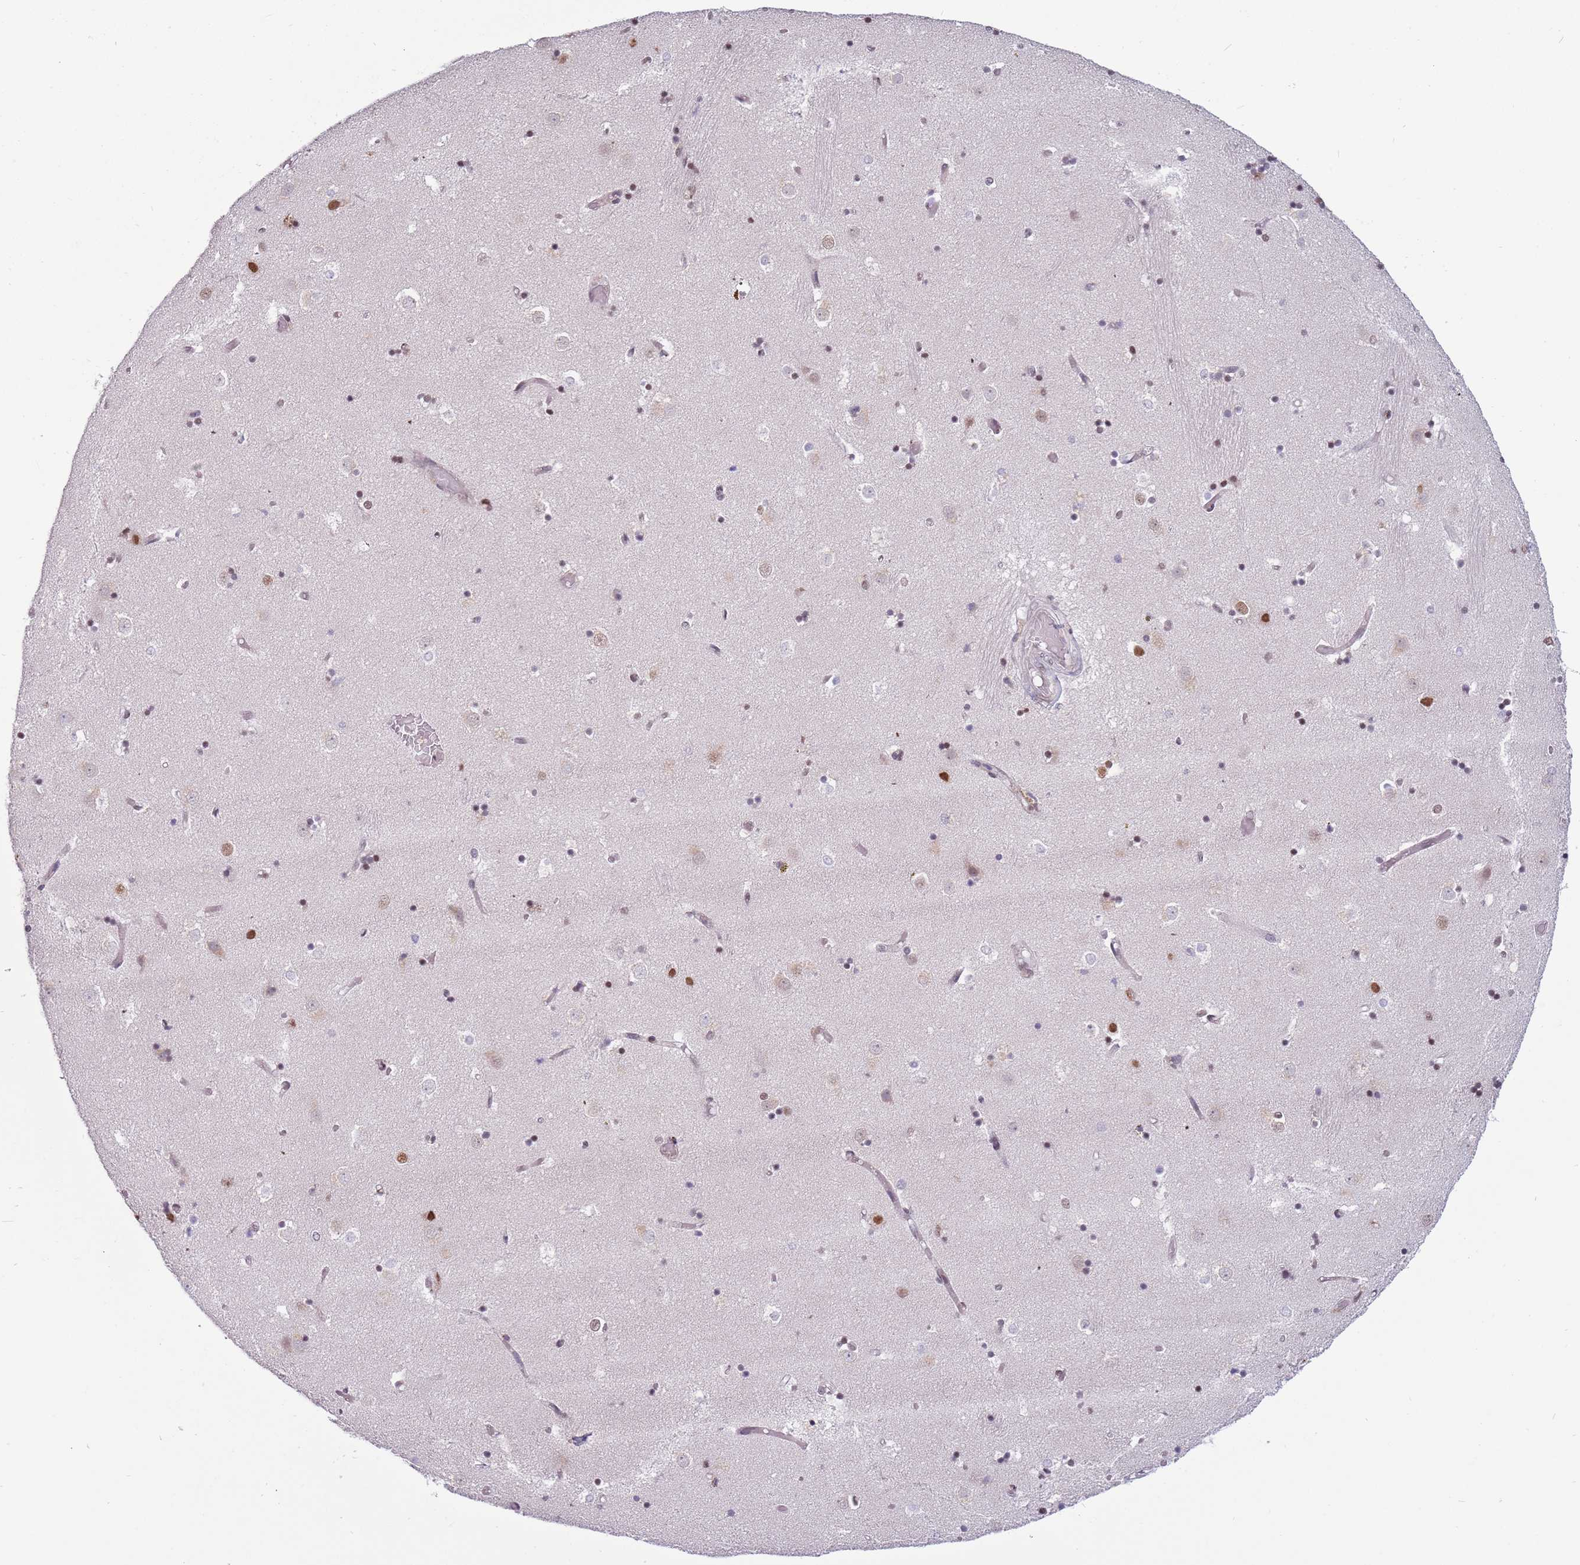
{"staining": {"intensity": "negative", "quantity": "none", "location": "none"}, "tissue": "caudate", "cell_type": "Glial cells", "image_type": "normal", "snomed": [{"axis": "morphology", "description": "Normal tissue, NOS"}, {"axis": "topography", "description": "Lateral ventricle wall"}], "caption": "Caudate stained for a protein using immunohistochemistry displays no staining glial cells.", "gene": "BARD1", "patient": {"sex": "female", "age": 52}}